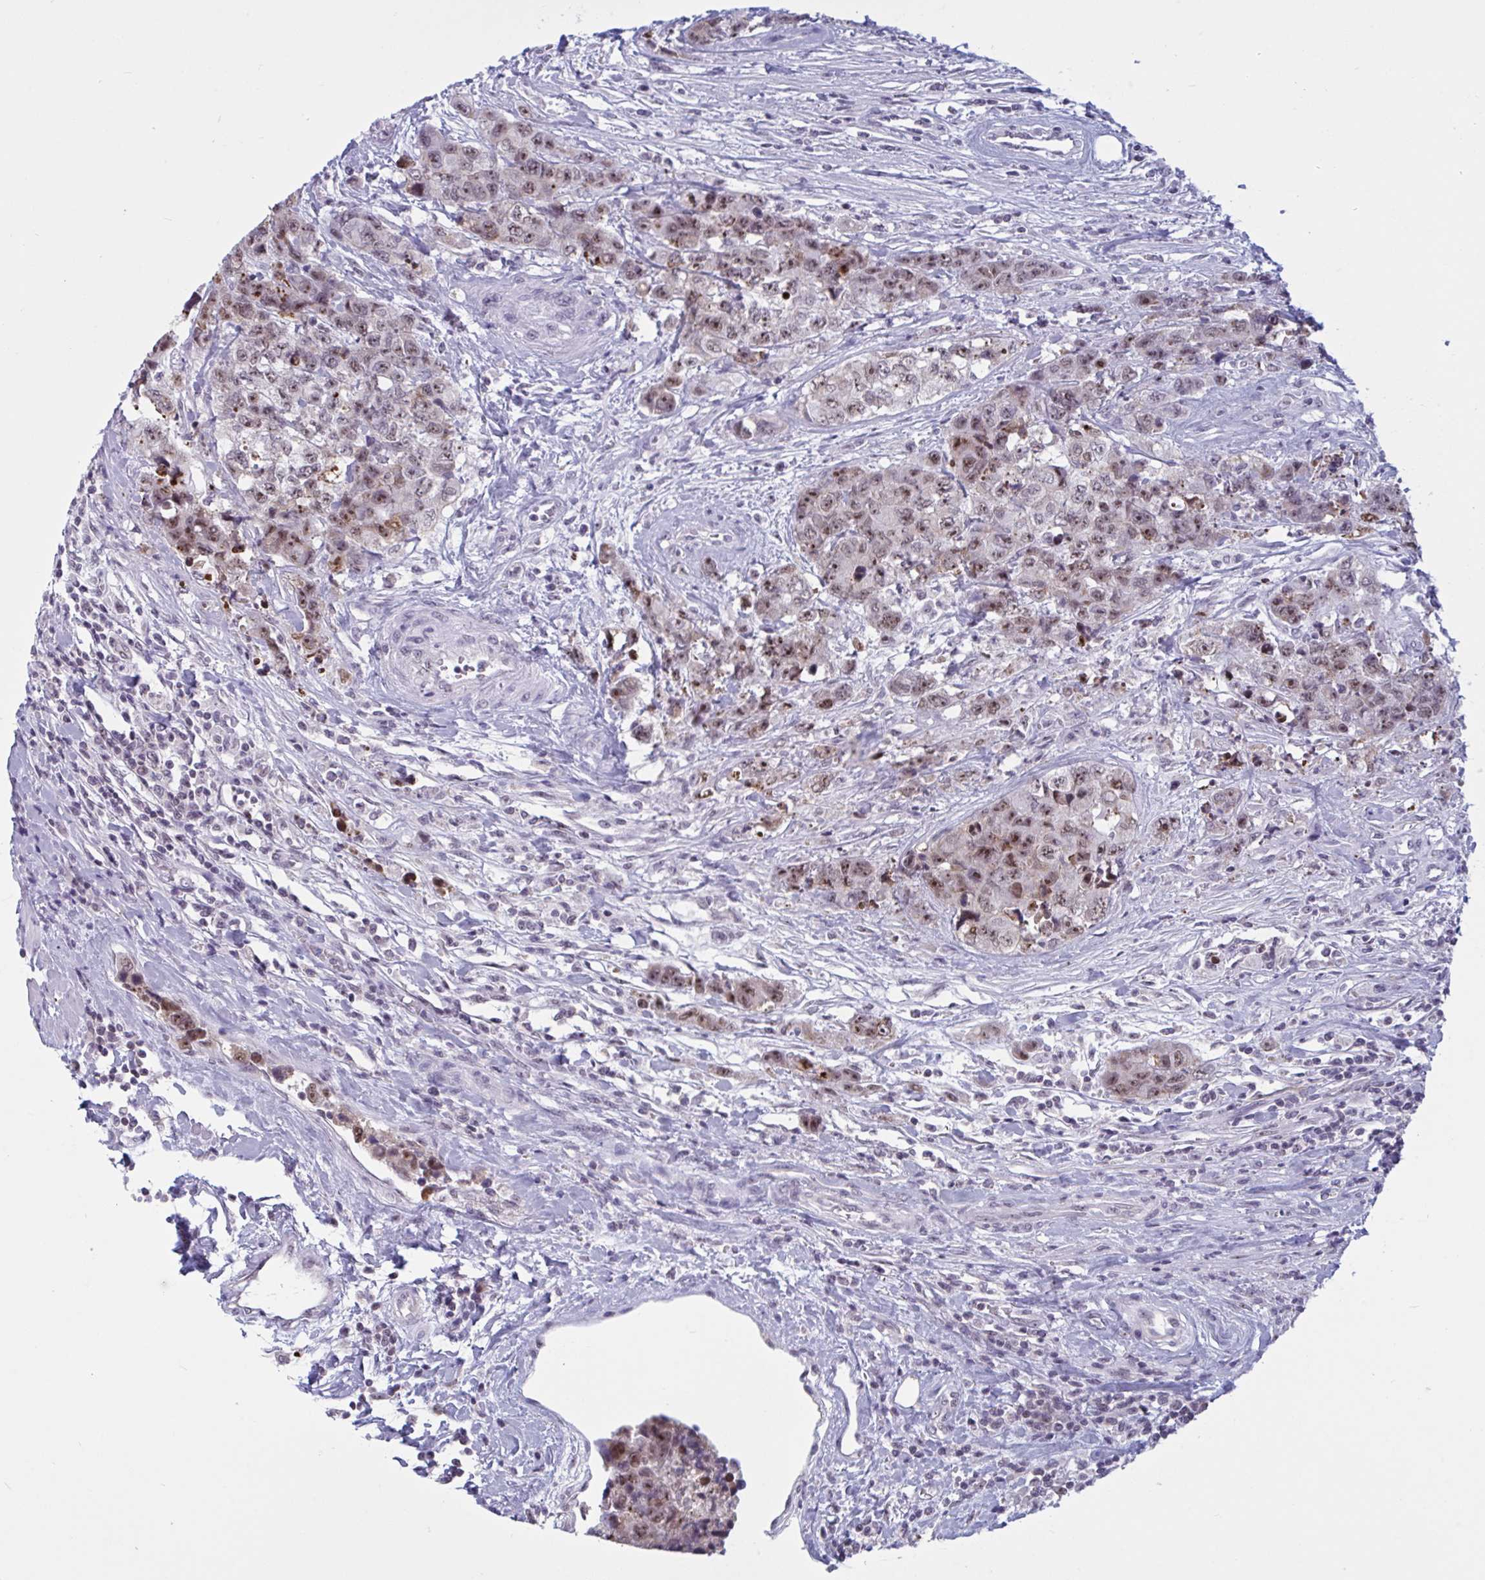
{"staining": {"intensity": "moderate", "quantity": ">75%", "location": "nuclear"}, "tissue": "urothelial cancer", "cell_type": "Tumor cells", "image_type": "cancer", "snomed": [{"axis": "morphology", "description": "Urothelial carcinoma, High grade"}, {"axis": "topography", "description": "Urinary bladder"}], "caption": "Urothelial cancer stained with DAB (3,3'-diaminobenzidine) immunohistochemistry demonstrates medium levels of moderate nuclear expression in approximately >75% of tumor cells. Immunohistochemistry (ihc) stains the protein of interest in brown and the nuclei are stained blue.", "gene": "TGM6", "patient": {"sex": "female", "age": 78}}